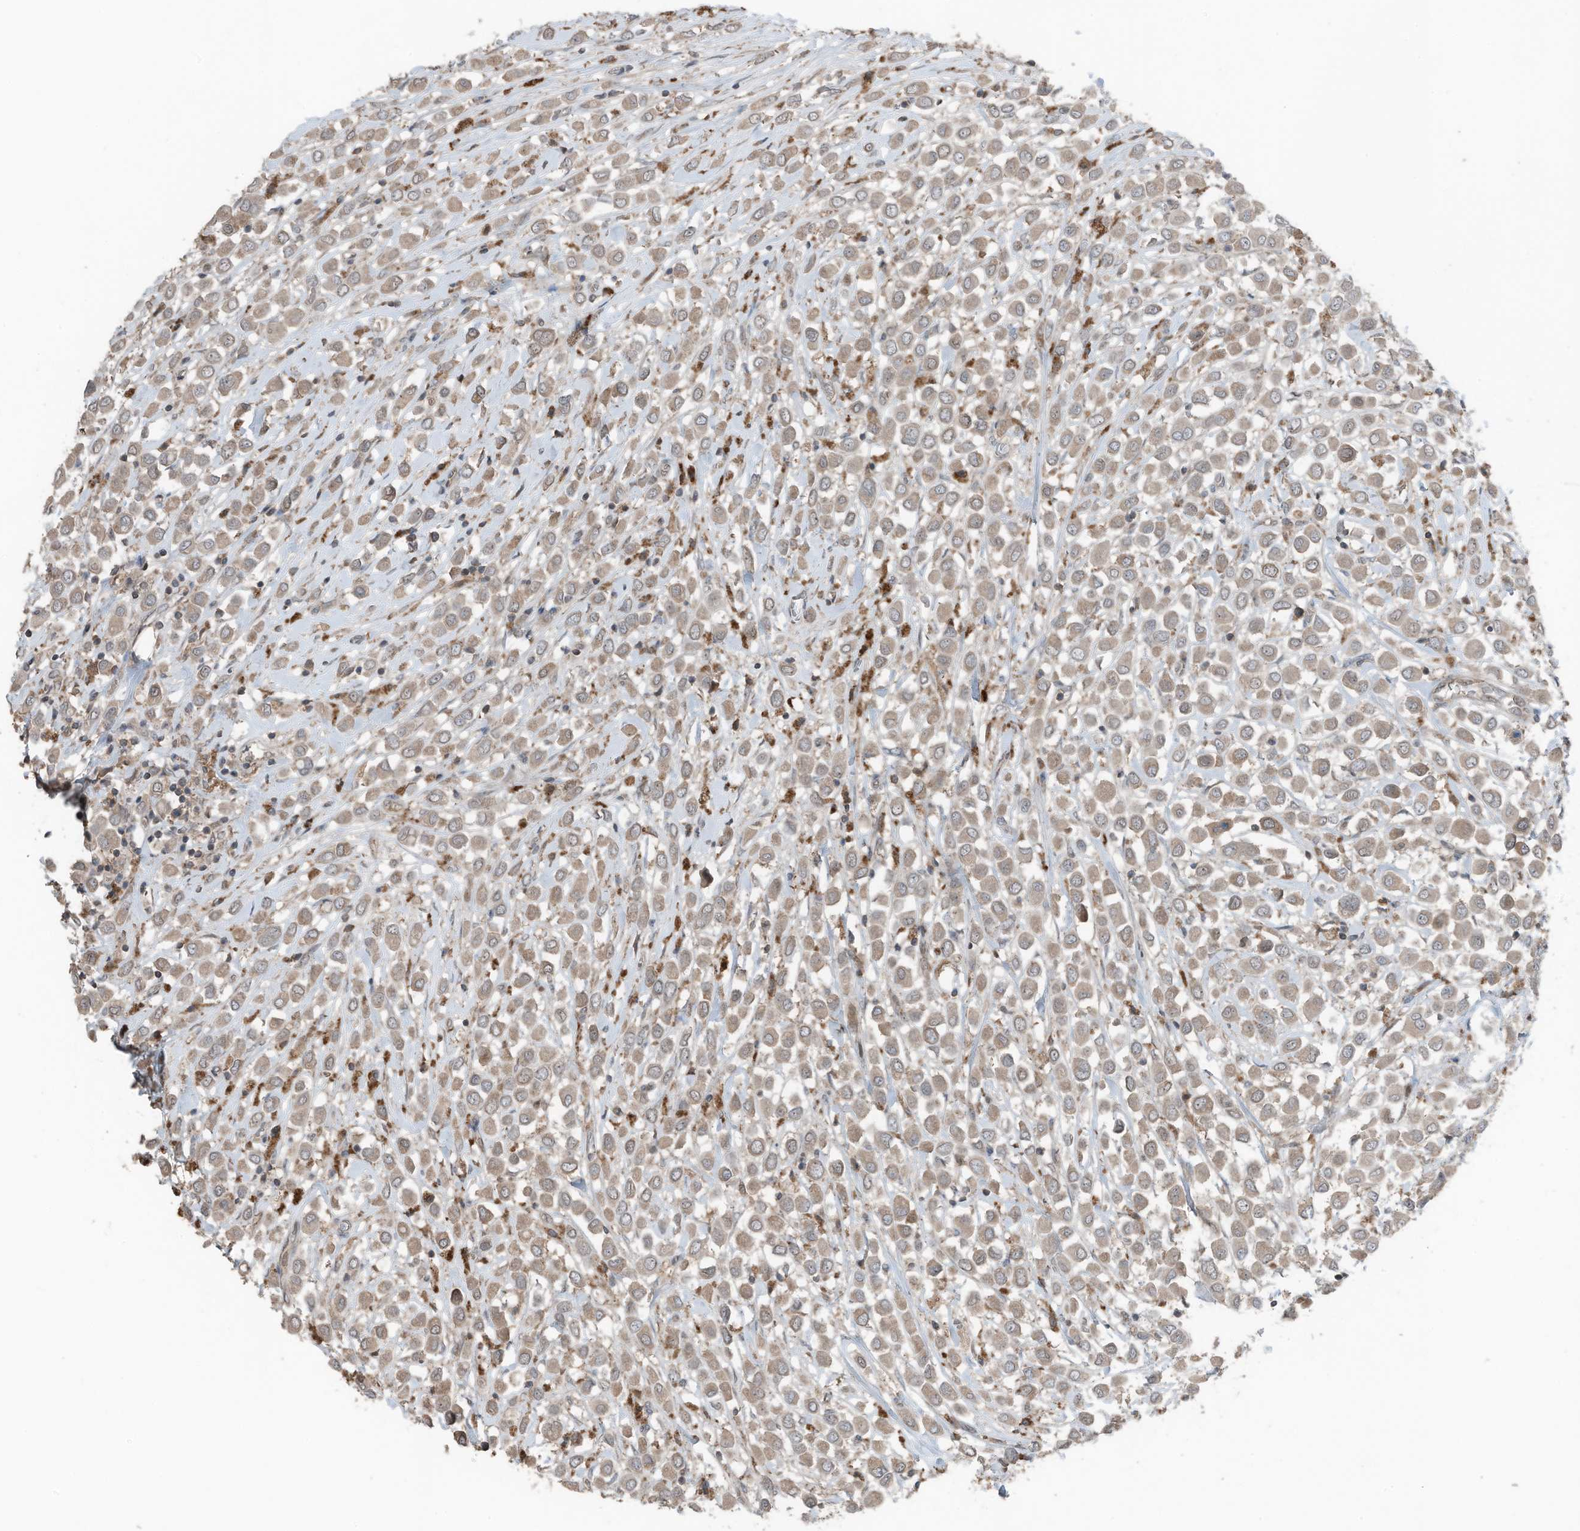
{"staining": {"intensity": "weak", "quantity": ">75%", "location": "cytoplasmic/membranous"}, "tissue": "breast cancer", "cell_type": "Tumor cells", "image_type": "cancer", "snomed": [{"axis": "morphology", "description": "Duct carcinoma"}, {"axis": "topography", "description": "Breast"}], "caption": "Weak cytoplasmic/membranous expression is present in about >75% of tumor cells in breast cancer (intraductal carcinoma). (Stains: DAB in brown, nuclei in blue, Microscopy: brightfield microscopy at high magnification).", "gene": "TXNDC9", "patient": {"sex": "female", "age": 61}}